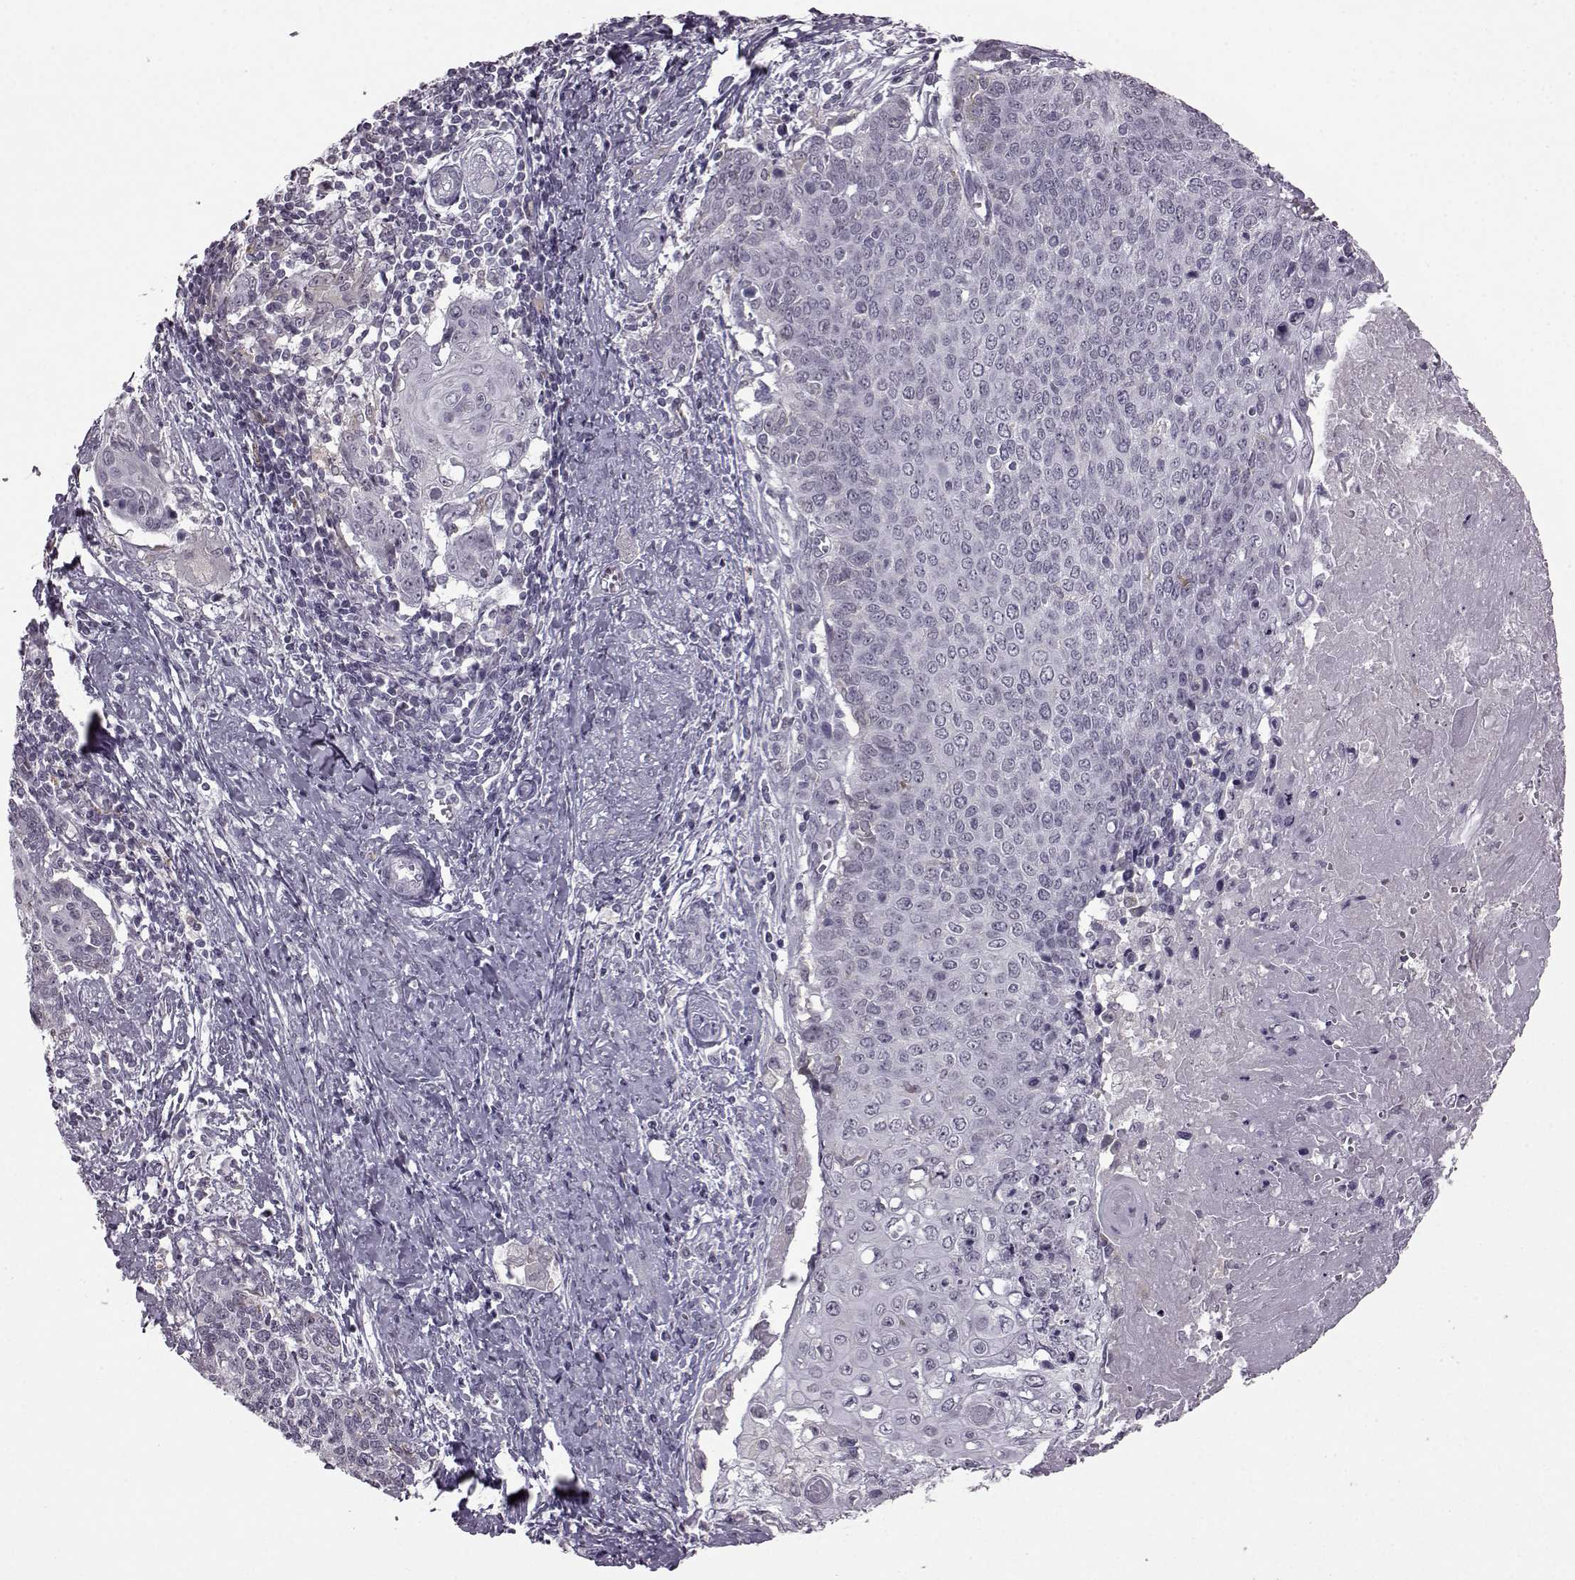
{"staining": {"intensity": "negative", "quantity": "none", "location": "none"}, "tissue": "cervical cancer", "cell_type": "Tumor cells", "image_type": "cancer", "snomed": [{"axis": "morphology", "description": "Squamous cell carcinoma, NOS"}, {"axis": "topography", "description": "Cervix"}], "caption": "This is a image of immunohistochemistry staining of cervical cancer (squamous cell carcinoma), which shows no expression in tumor cells.", "gene": "SLC28A2", "patient": {"sex": "female", "age": 39}}